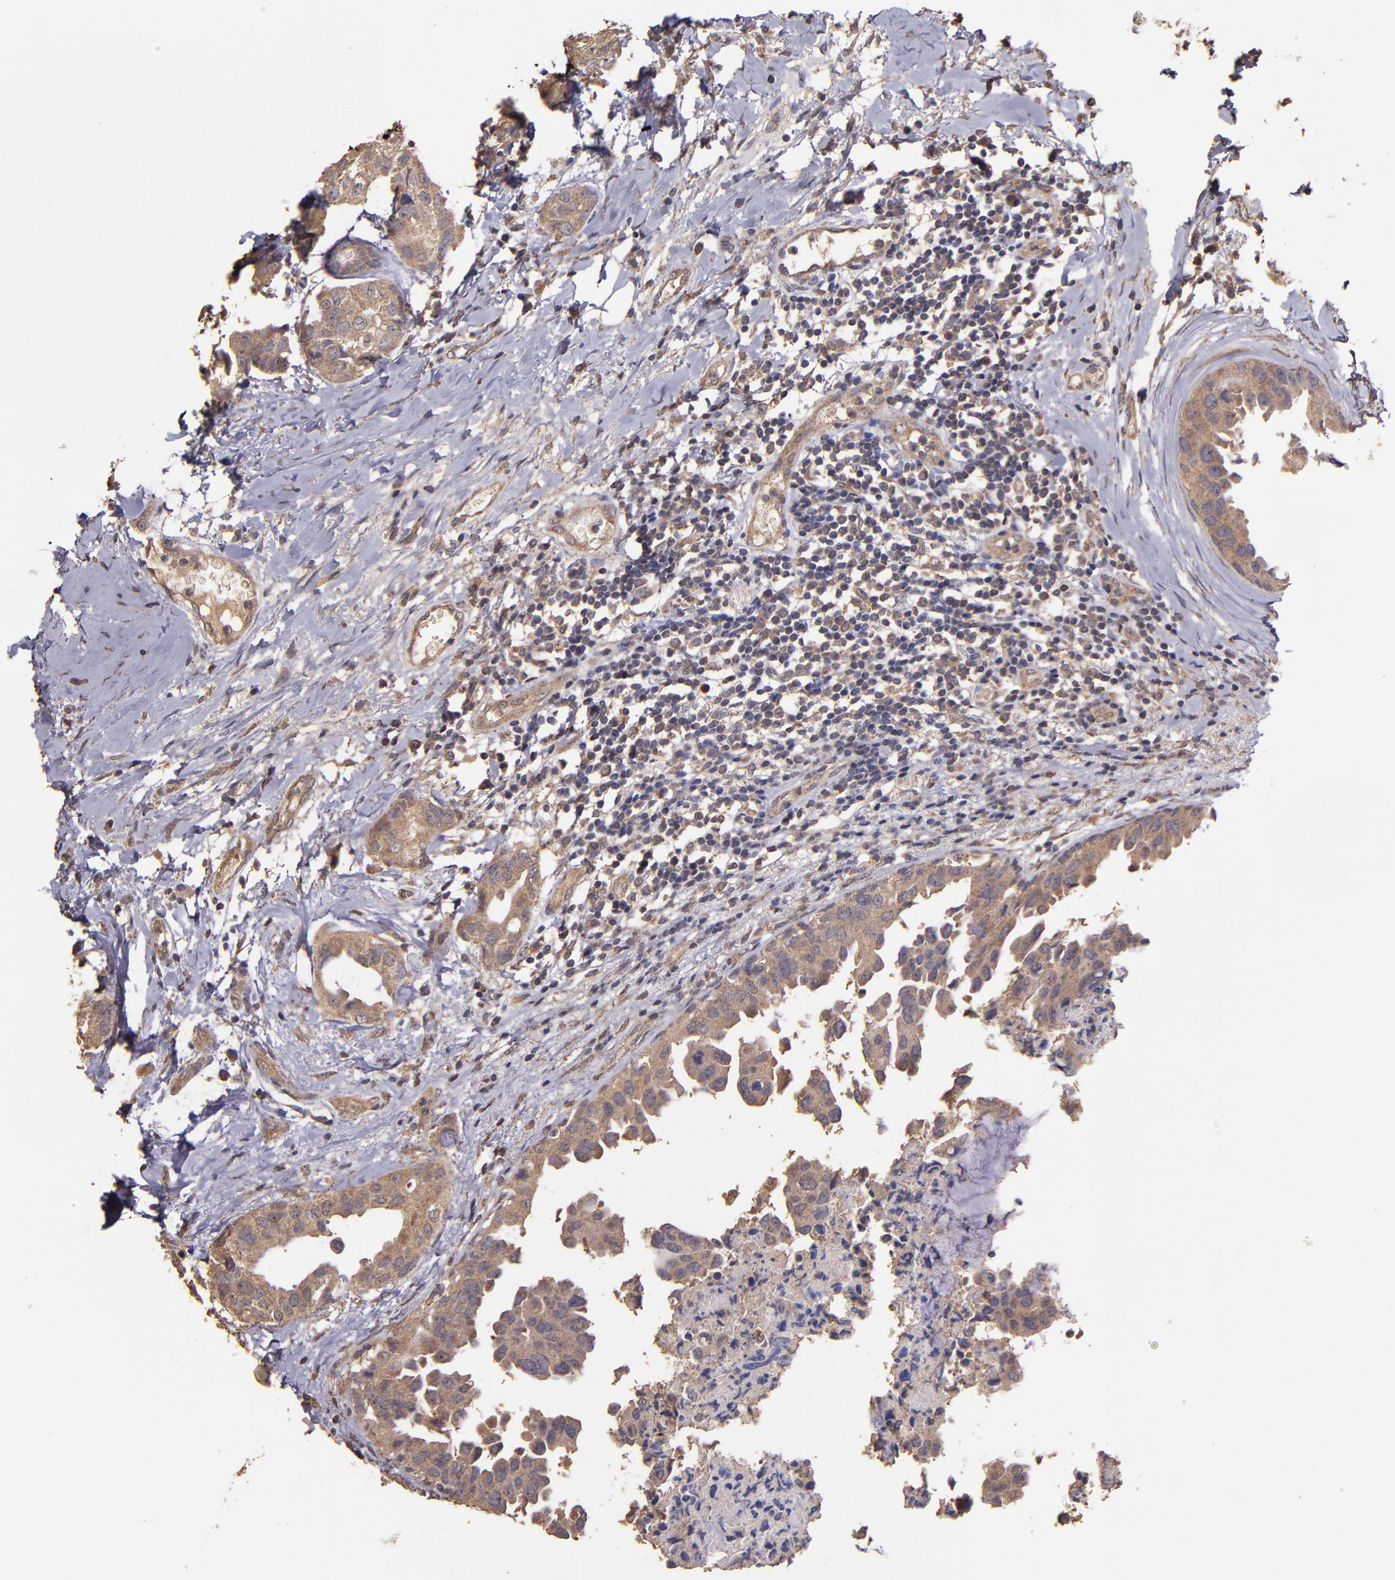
{"staining": {"intensity": "weak", "quantity": ">75%", "location": "cytoplasmic/membranous"}, "tissue": "breast cancer", "cell_type": "Tumor cells", "image_type": "cancer", "snomed": [{"axis": "morphology", "description": "Duct carcinoma"}, {"axis": "topography", "description": "Breast"}], "caption": "Breast cancer stained with a protein marker reveals weak staining in tumor cells.", "gene": "HECTD1", "patient": {"sex": "female", "age": 40}}